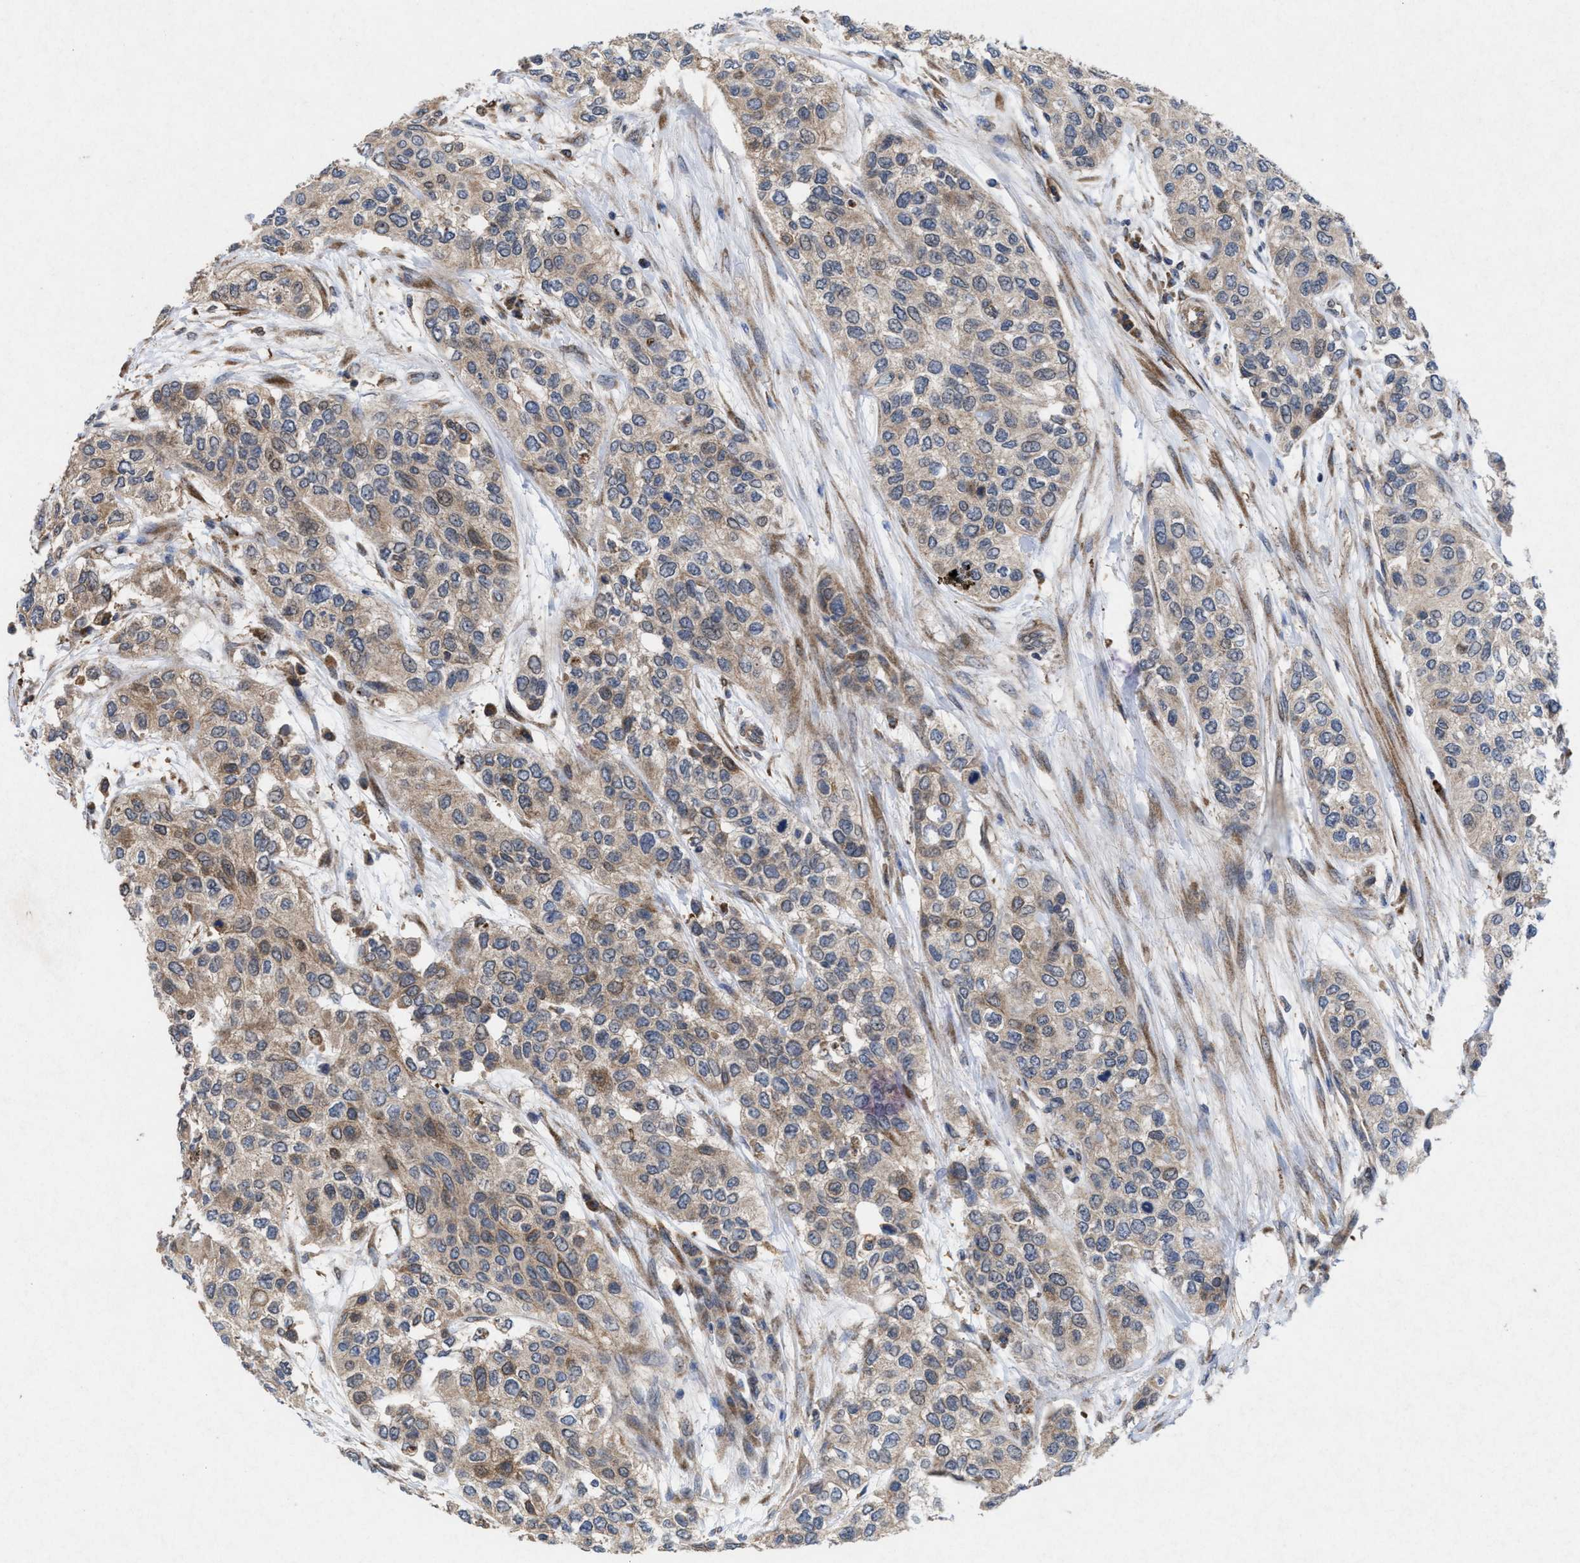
{"staining": {"intensity": "weak", "quantity": "25%-75%", "location": "cytoplasmic/membranous"}, "tissue": "urothelial cancer", "cell_type": "Tumor cells", "image_type": "cancer", "snomed": [{"axis": "morphology", "description": "Urothelial carcinoma, High grade"}, {"axis": "topography", "description": "Urinary bladder"}], "caption": "A low amount of weak cytoplasmic/membranous staining is appreciated in about 25%-75% of tumor cells in urothelial cancer tissue.", "gene": "MSI2", "patient": {"sex": "female", "age": 56}}